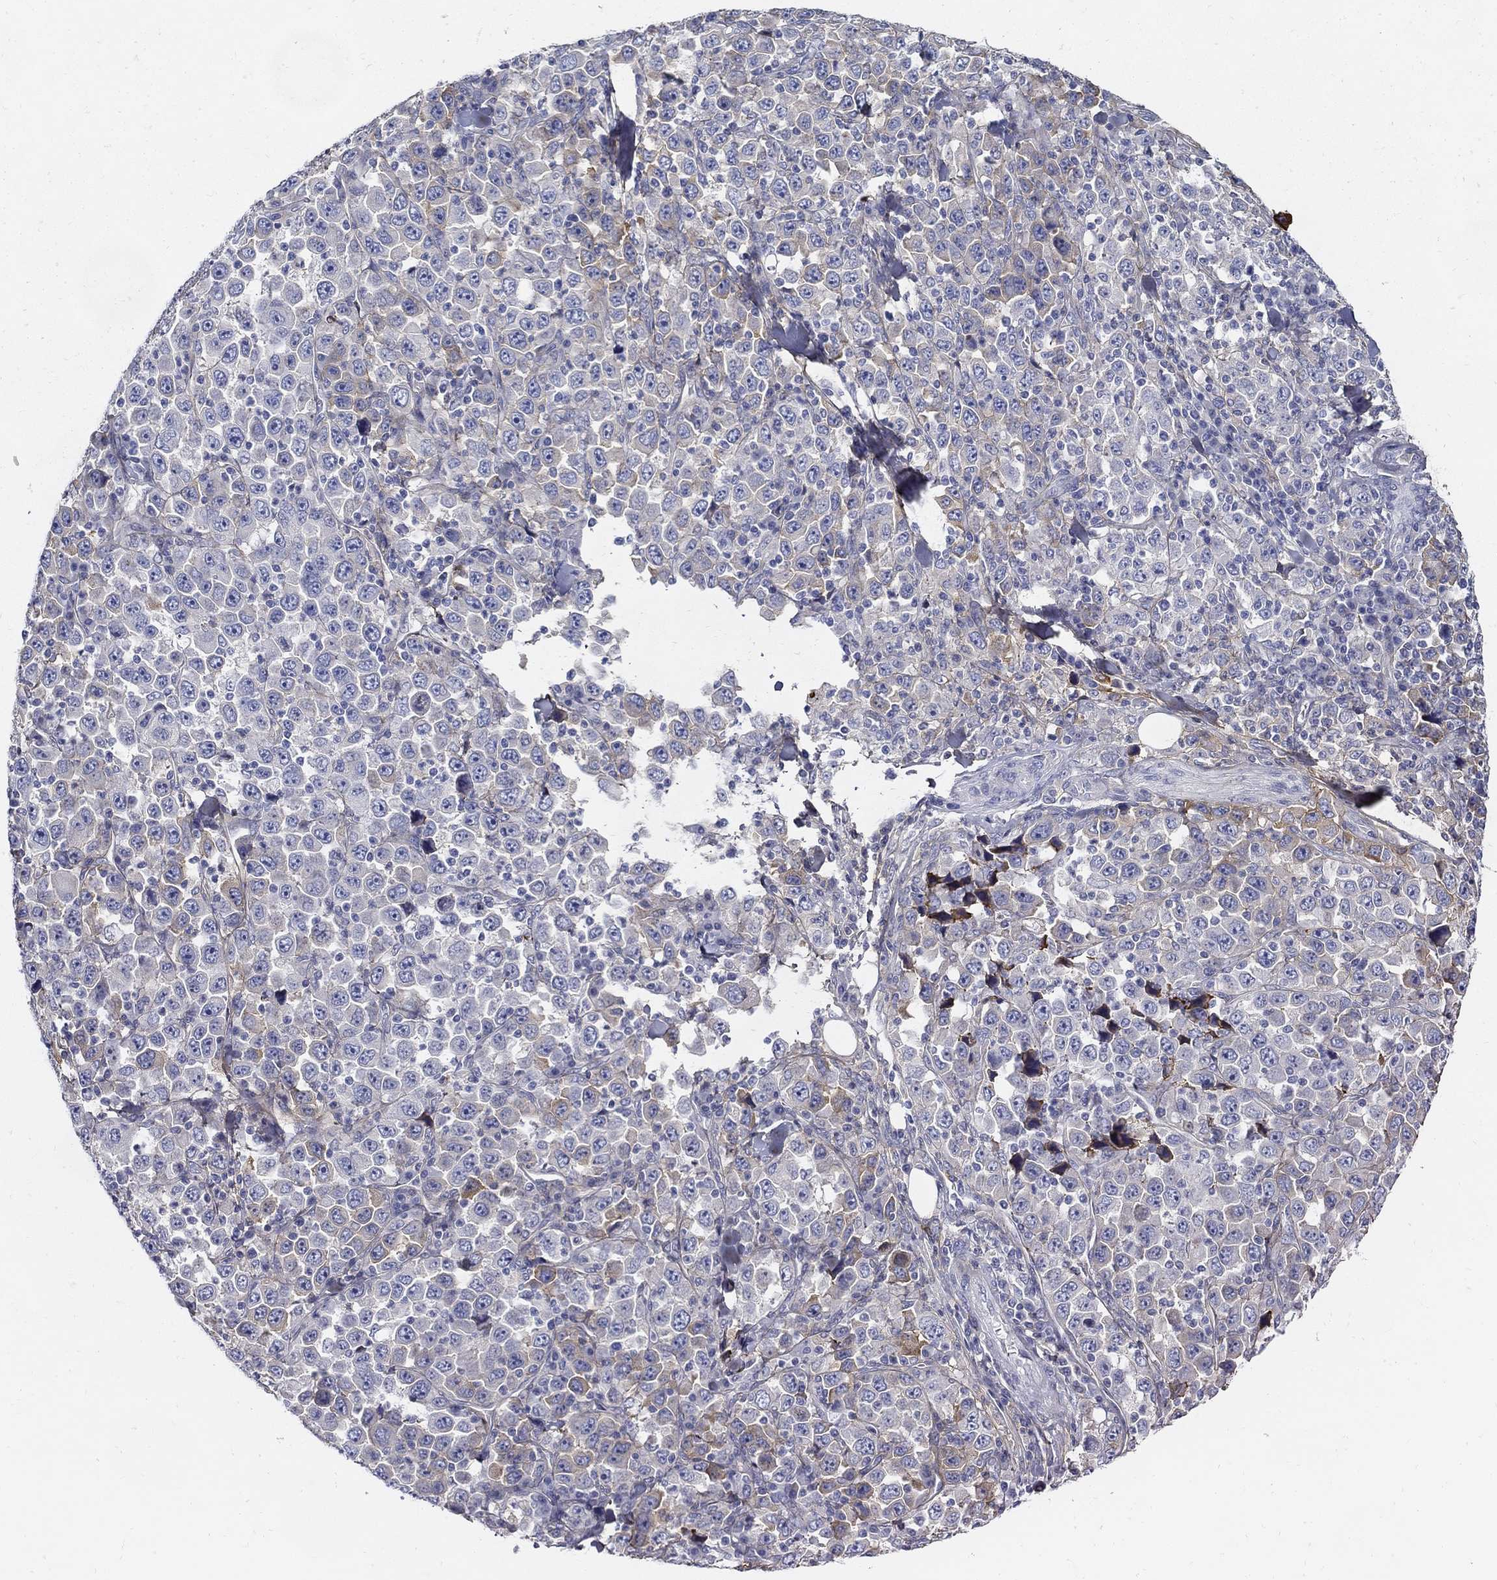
{"staining": {"intensity": "moderate", "quantity": "<25%", "location": "cytoplasmic/membranous"}, "tissue": "stomach cancer", "cell_type": "Tumor cells", "image_type": "cancer", "snomed": [{"axis": "morphology", "description": "Normal tissue, NOS"}, {"axis": "morphology", "description": "Adenocarcinoma, NOS"}, {"axis": "topography", "description": "Stomach, upper"}, {"axis": "topography", "description": "Stomach"}], "caption": "Adenocarcinoma (stomach) stained for a protein (brown) demonstrates moderate cytoplasmic/membranous positive expression in about <25% of tumor cells.", "gene": "TGFBI", "patient": {"sex": "male", "age": 59}}